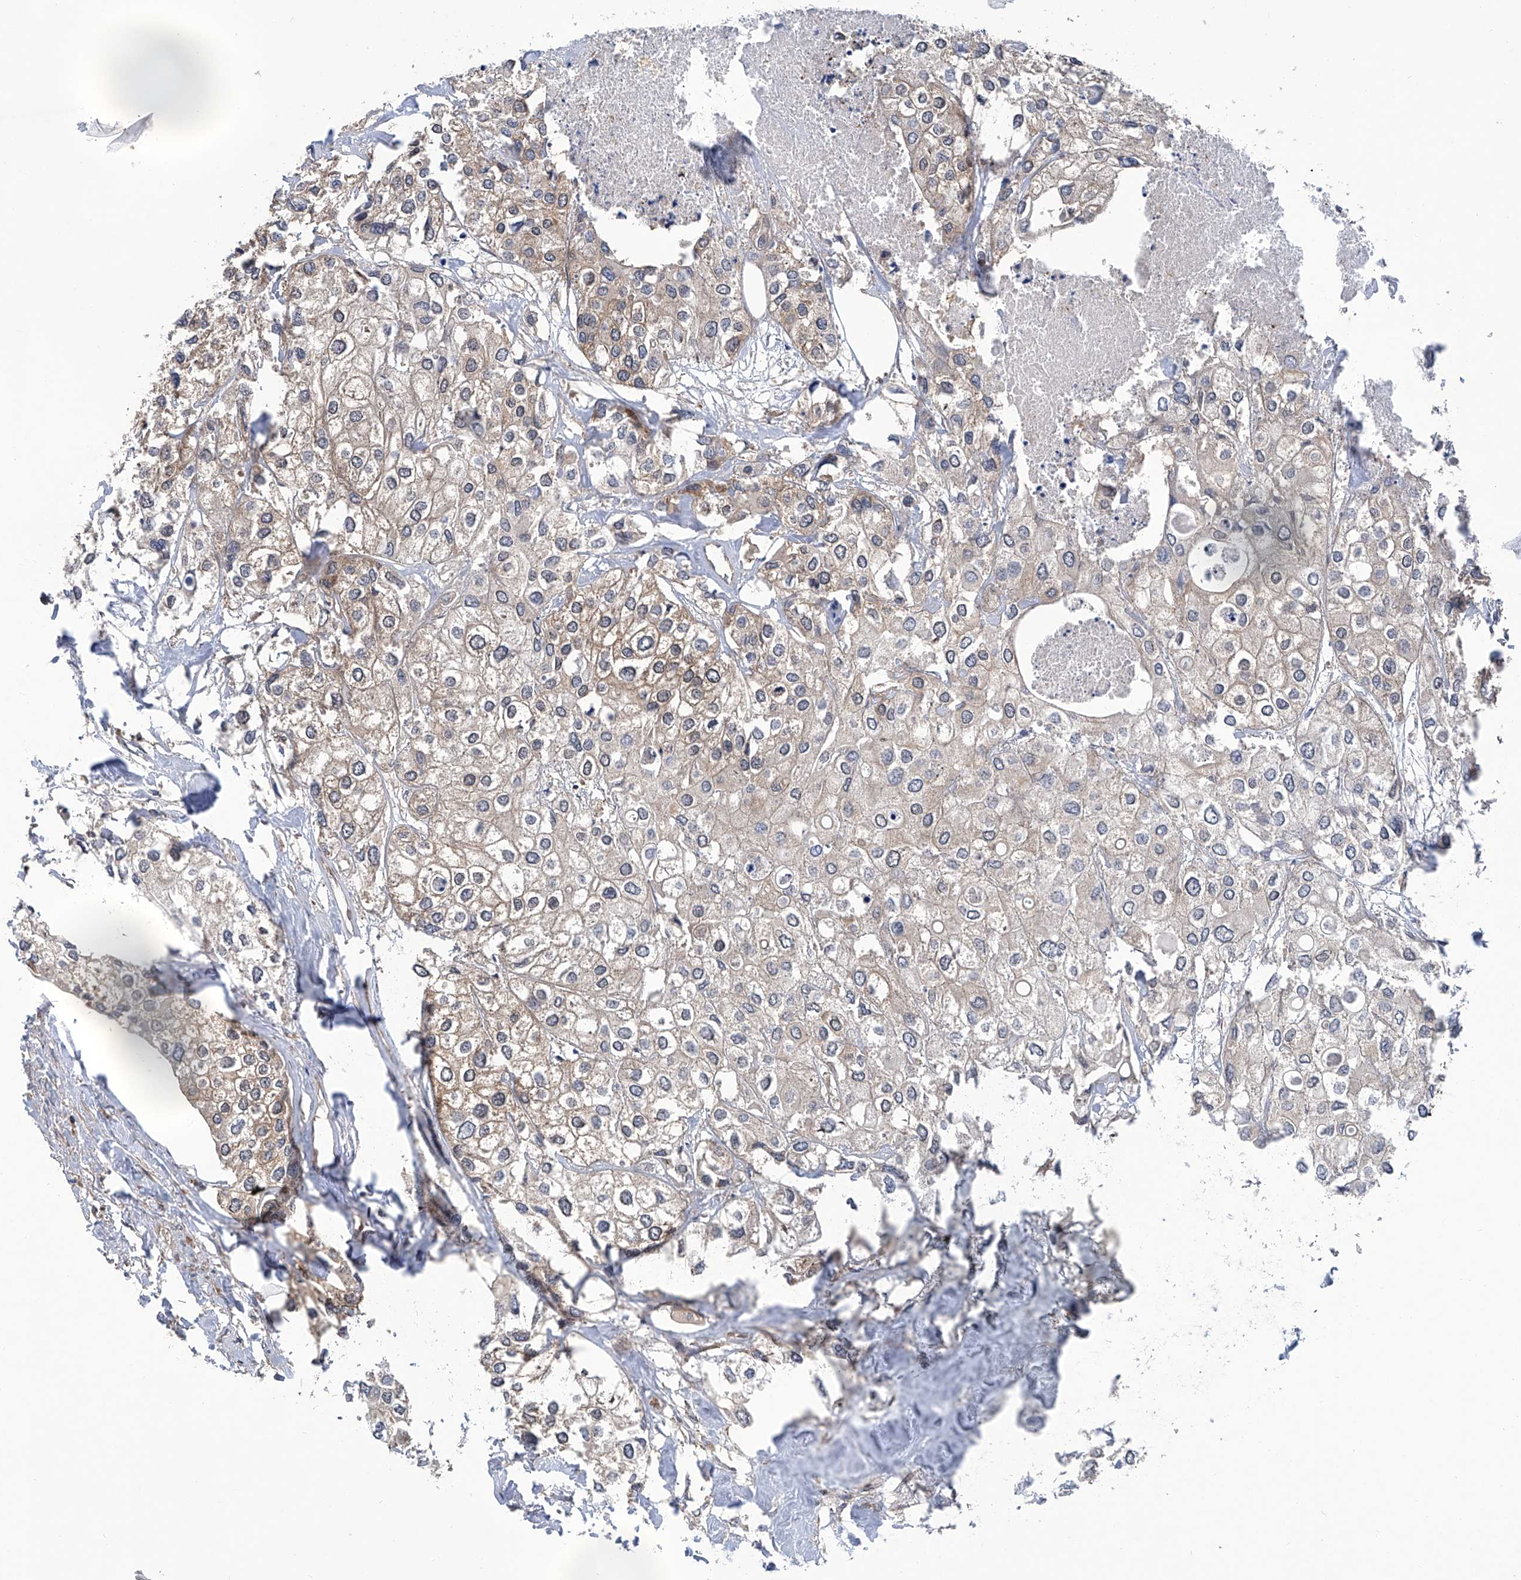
{"staining": {"intensity": "negative", "quantity": "none", "location": "none"}, "tissue": "urothelial cancer", "cell_type": "Tumor cells", "image_type": "cancer", "snomed": [{"axis": "morphology", "description": "Urothelial carcinoma, High grade"}, {"axis": "topography", "description": "Urinary bladder"}], "caption": "IHC of urothelial carcinoma (high-grade) demonstrates no expression in tumor cells. (Brightfield microscopy of DAB (3,3'-diaminobenzidine) IHC at high magnification).", "gene": "SMAP1", "patient": {"sex": "male", "age": 64}}